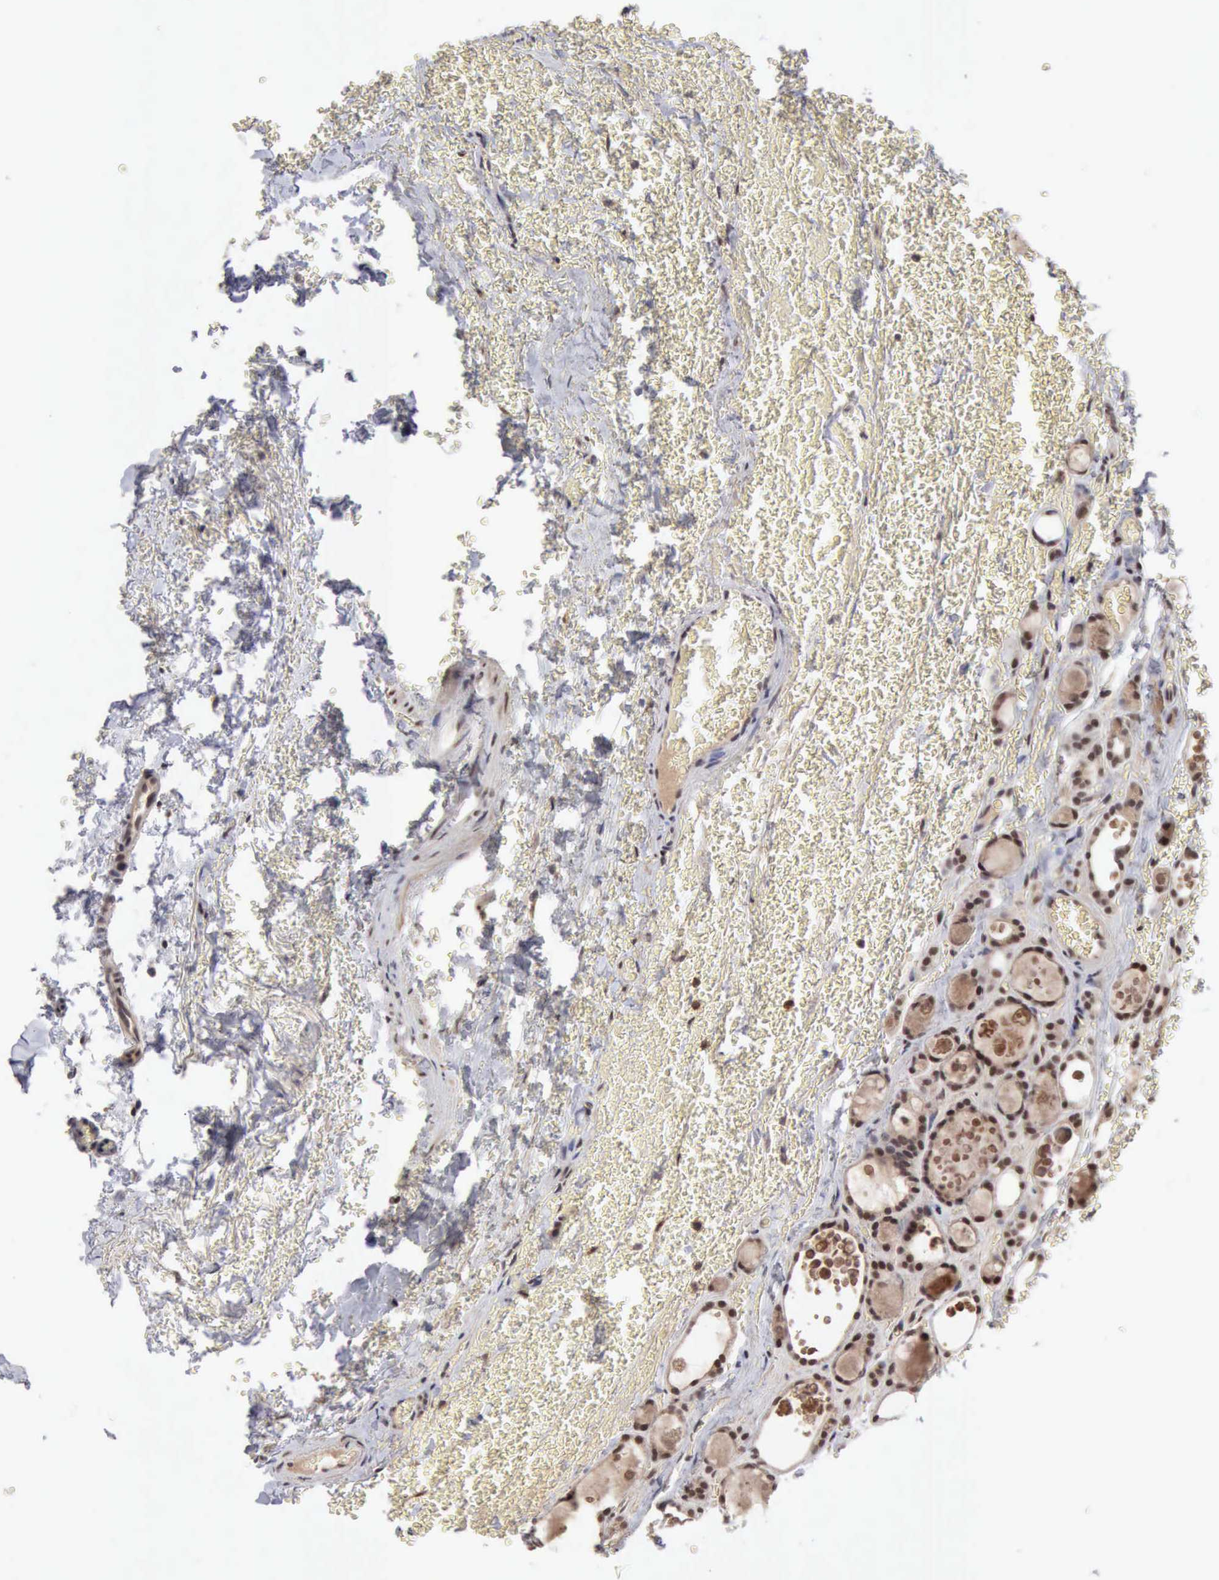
{"staining": {"intensity": "moderate", "quantity": ">75%", "location": "nuclear"}, "tissue": "thyroid cancer", "cell_type": "Tumor cells", "image_type": "cancer", "snomed": [{"axis": "morphology", "description": "Follicular adenoma carcinoma, NOS"}, {"axis": "topography", "description": "Thyroid gland"}], "caption": "Moderate nuclear staining is appreciated in approximately >75% of tumor cells in thyroid cancer.", "gene": "CDKN2A", "patient": {"sex": "female", "age": 71}}